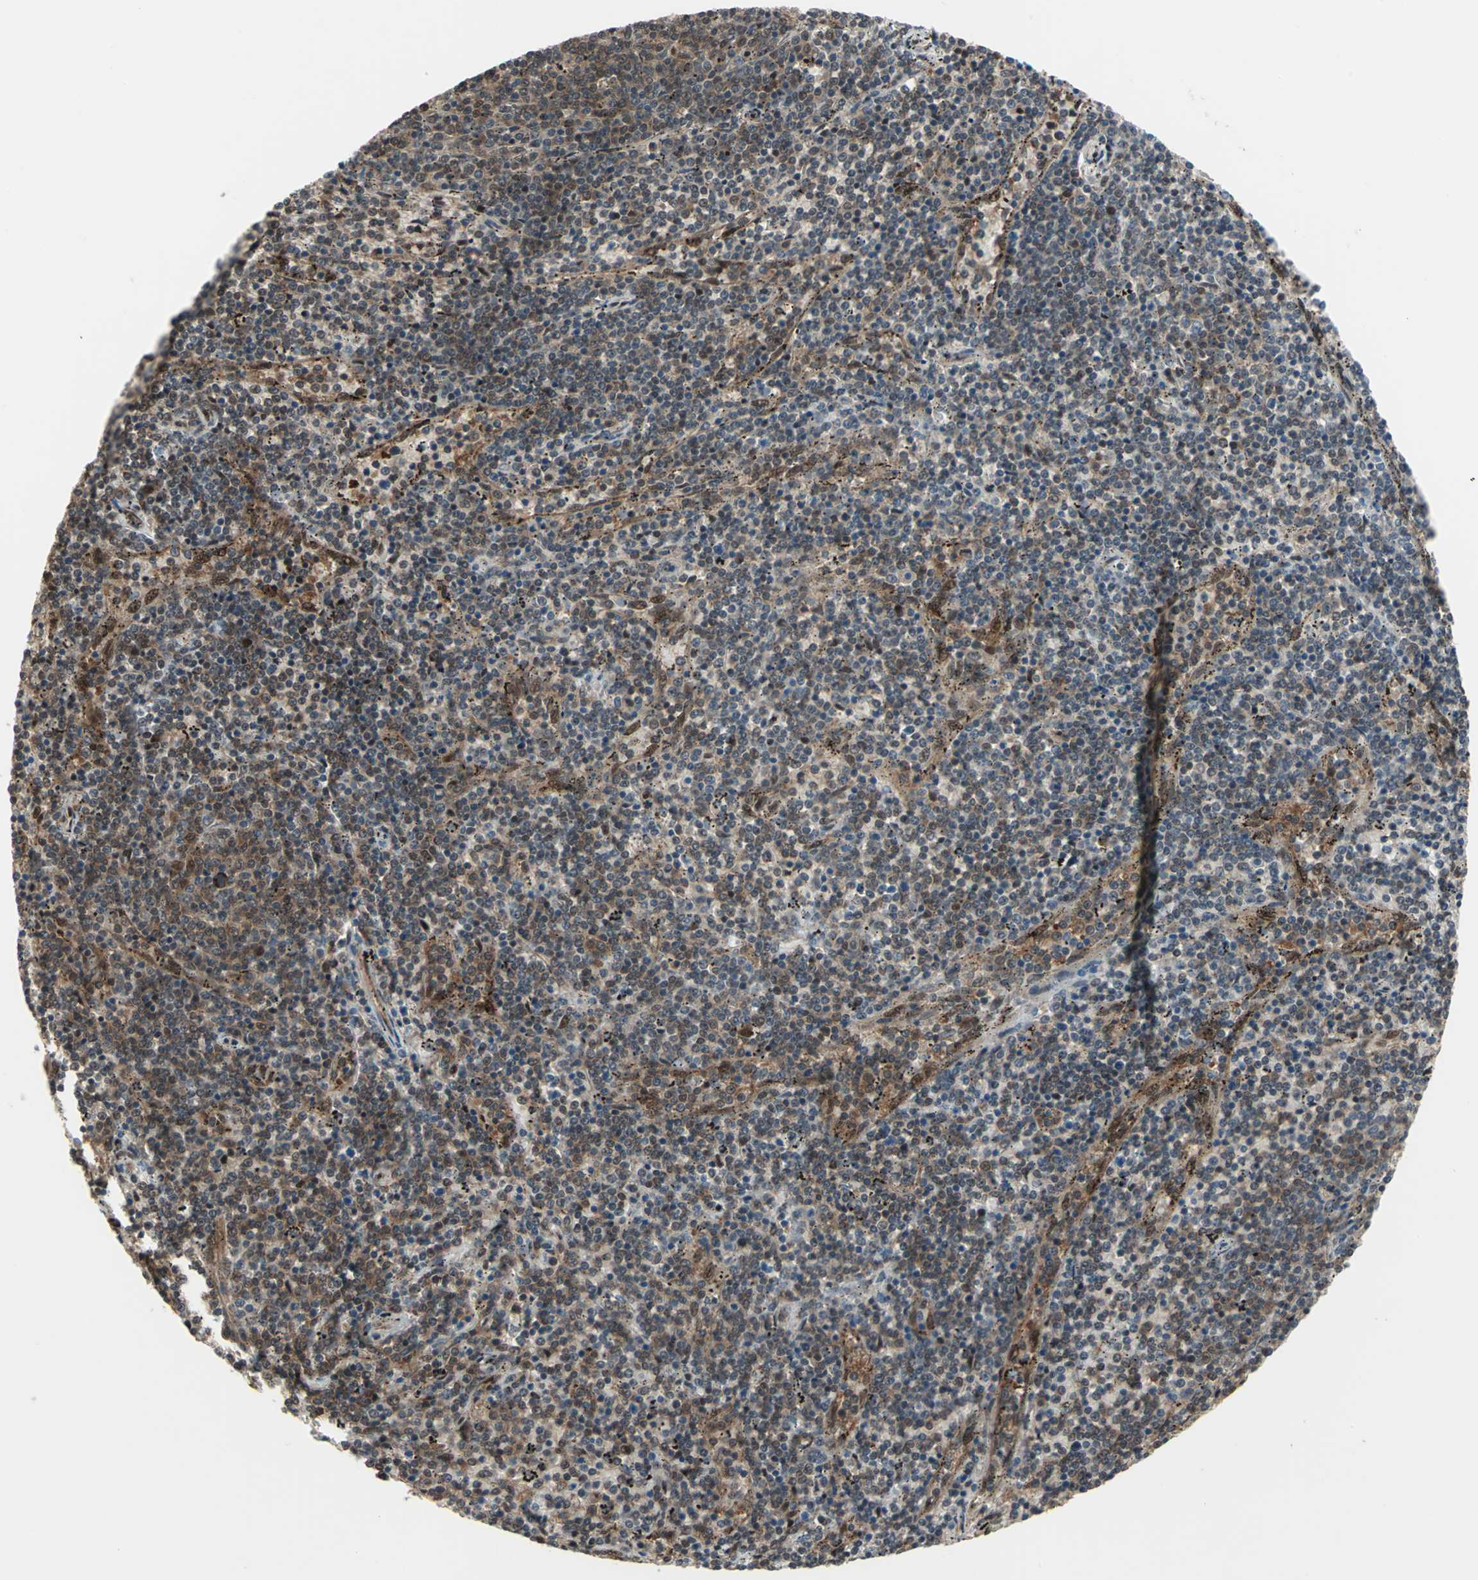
{"staining": {"intensity": "moderate", "quantity": "25%-75%", "location": "cytoplasmic/membranous,nuclear"}, "tissue": "lymphoma", "cell_type": "Tumor cells", "image_type": "cancer", "snomed": [{"axis": "morphology", "description": "Malignant lymphoma, non-Hodgkin's type, Low grade"}, {"axis": "topography", "description": "Spleen"}], "caption": "Immunohistochemical staining of lymphoma reveals moderate cytoplasmic/membranous and nuclear protein expression in about 25%-75% of tumor cells.", "gene": "COPS5", "patient": {"sex": "female", "age": 50}}